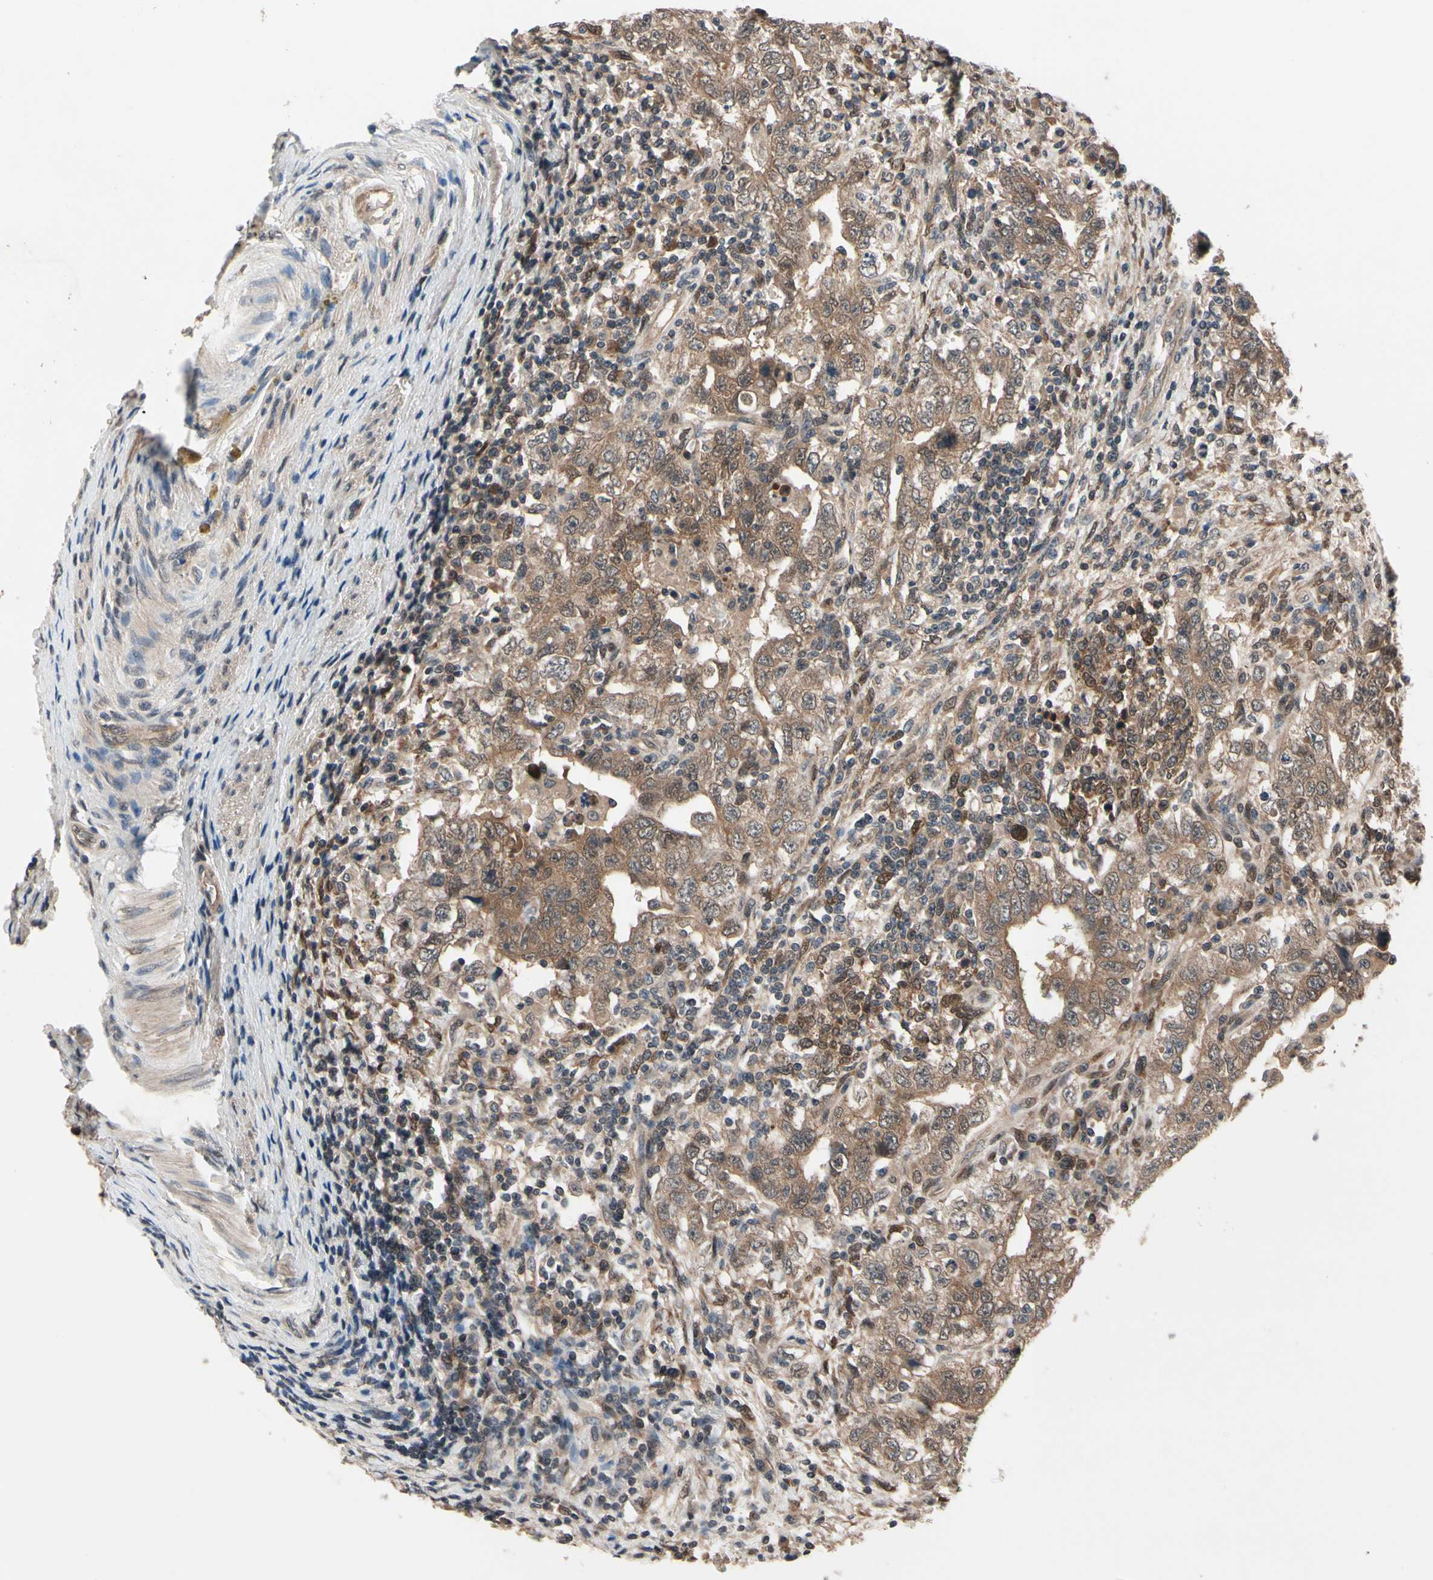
{"staining": {"intensity": "moderate", "quantity": ">75%", "location": "cytoplasmic/membranous"}, "tissue": "testis cancer", "cell_type": "Tumor cells", "image_type": "cancer", "snomed": [{"axis": "morphology", "description": "Carcinoma, Embryonal, NOS"}, {"axis": "topography", "description": "Testis"}], "caption": "The image exhibits a brown stain indicating the presence of a protein in the cytoplasmic/membranous of tumor cells in testis cancer (embryonal carcinoma).", "gene": "PRDX6", "patient": {"sex": "male", "age": 26}}